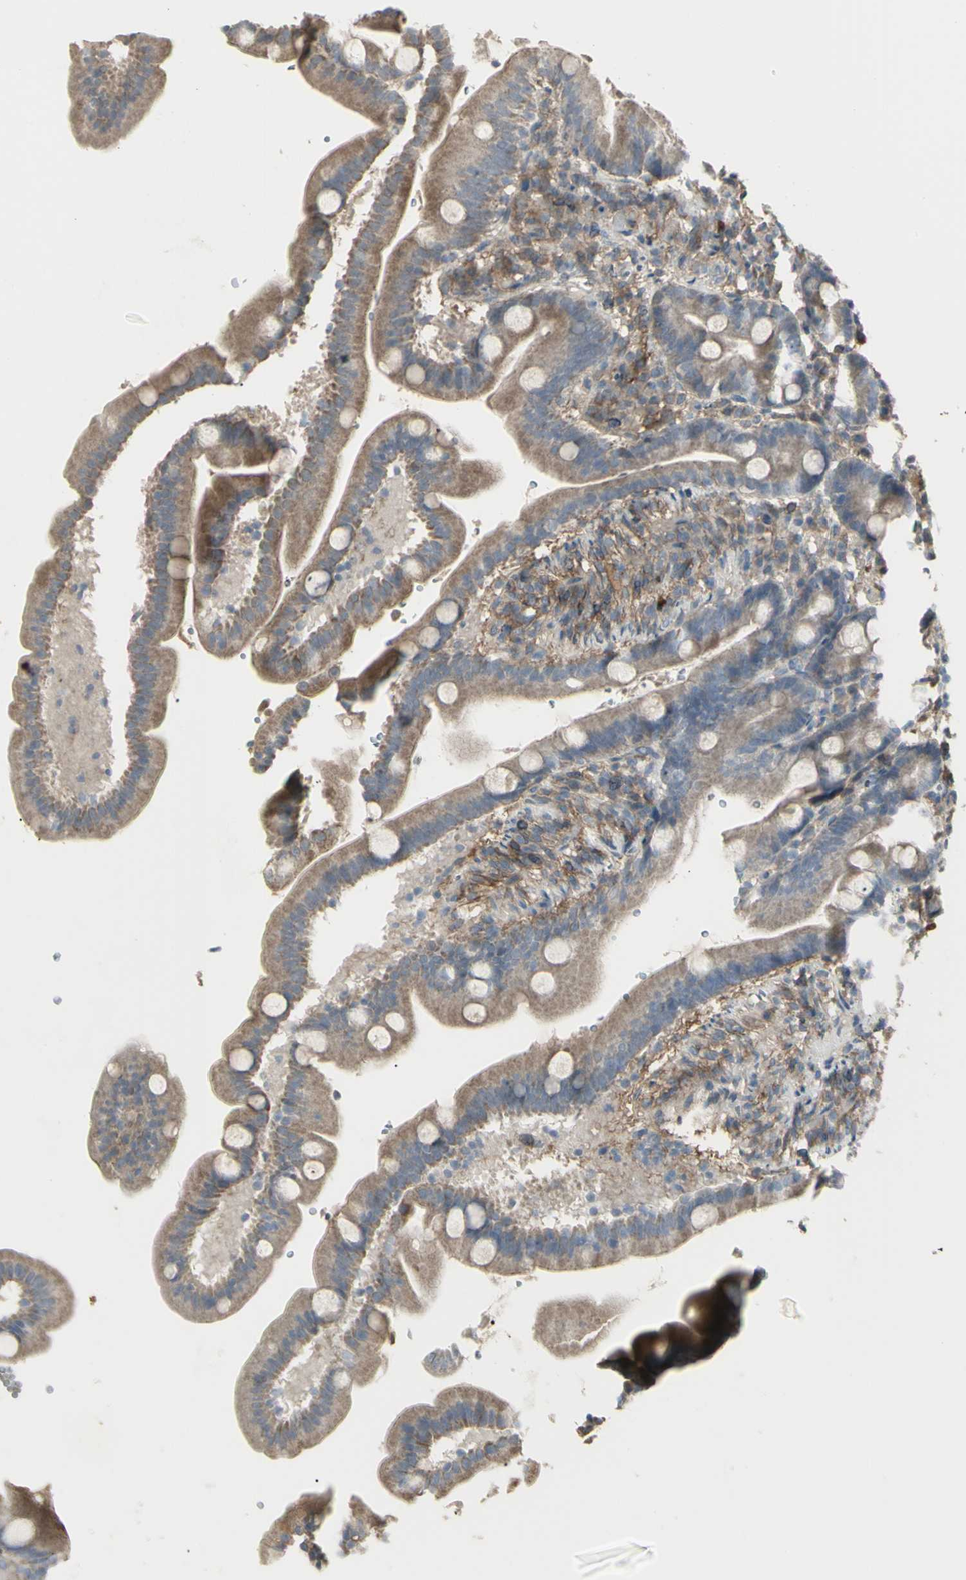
{"staining": {"intensity": "moderate", "quantity": ">75%", "location": "cytoplasmic/membranous"}, "tissue": "duodenum", "cell_type": "Glandular cells", "image_type": "normal", "snomed": [{"axis": "morphology", "description": "Normal tissue, NOS"}, {"axis": "topography", "description": "Duodenum"}], "caption": "The immunohistochemical stain shows moderate cytoplasmic/membranous expression in glandular cells of normal duodenum.", "gene": "CD276", "patient": {"sex": "male", "age": 54}}